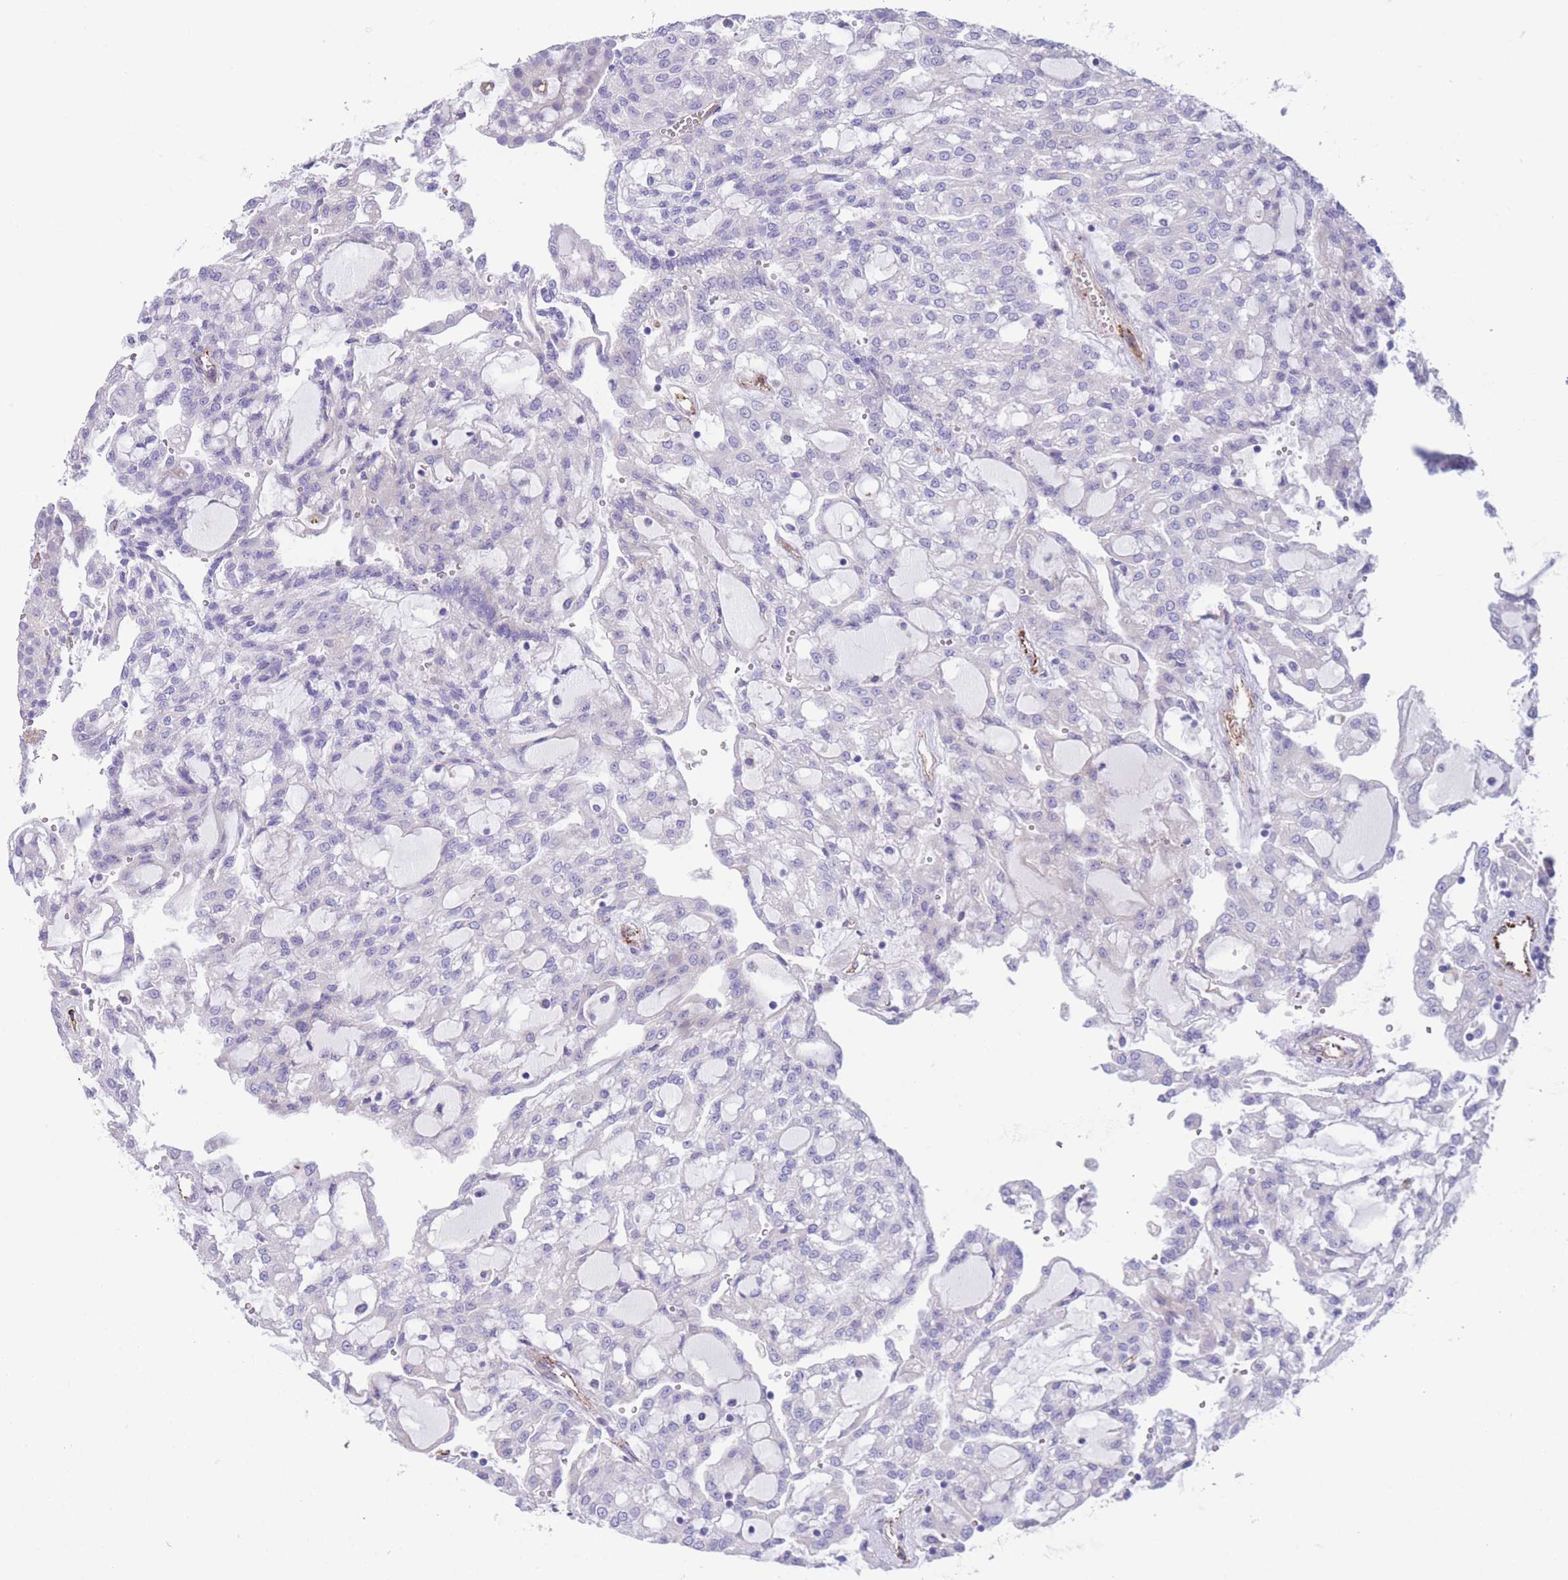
{"staining": {"intensity": "negative", "quantity": "none", "location": "none"}, "tissue": "renal cancer", "cell_type": "Tumor cells", "image_type": "cancer", "snomed": [{"axis": "morphology", "description": "Adenocarcinoma, NOS"}, {"axis": "topography", "description": "Kidney"}], "caption": "The histopathology image shows no staining of tumor cells in renal cancer.", "gene": "DET1", "patient": {"sex": "male", "age": 63}}